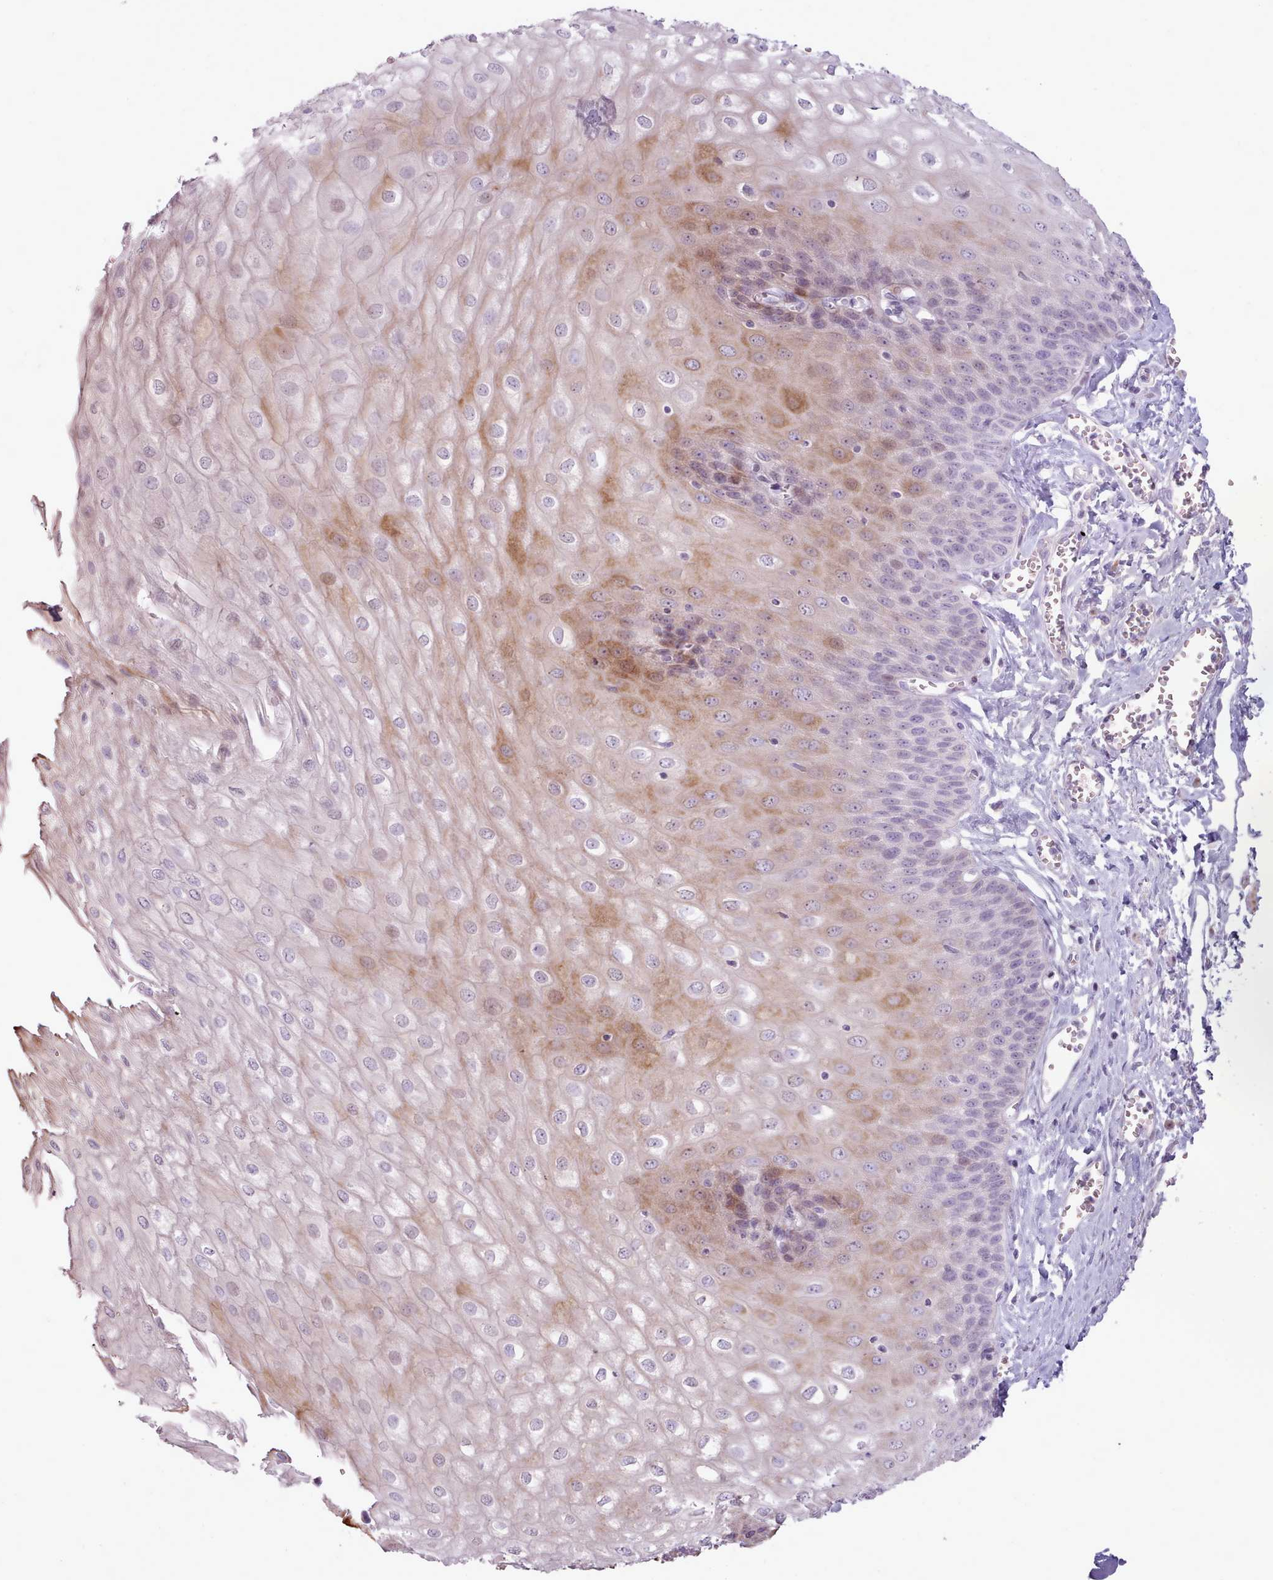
{"staining": {"intensity": "moderate", "quantity": "25%-75%", "location": "cytoplasmic/membranous,nuclear"}, "tissue": "esophagus", "cell_type": "Squamous epithelial cells", "image_type": "normal", "snomed": [{"axis": "morphology", "description": "Normal tissue, NOS"}, {"axis": "topography", "description": "Esophagus"}], "caption": "A photomicrograph of human esophagus stained for a protein shows moderate cytoplasmic/membranous,nuclear brown staining in squamous epithelial cells. (IHC, brightfield microscopy, high magnification).", "gene": "PPP3R1", "patient": {"sex": "male", "age": 60}}